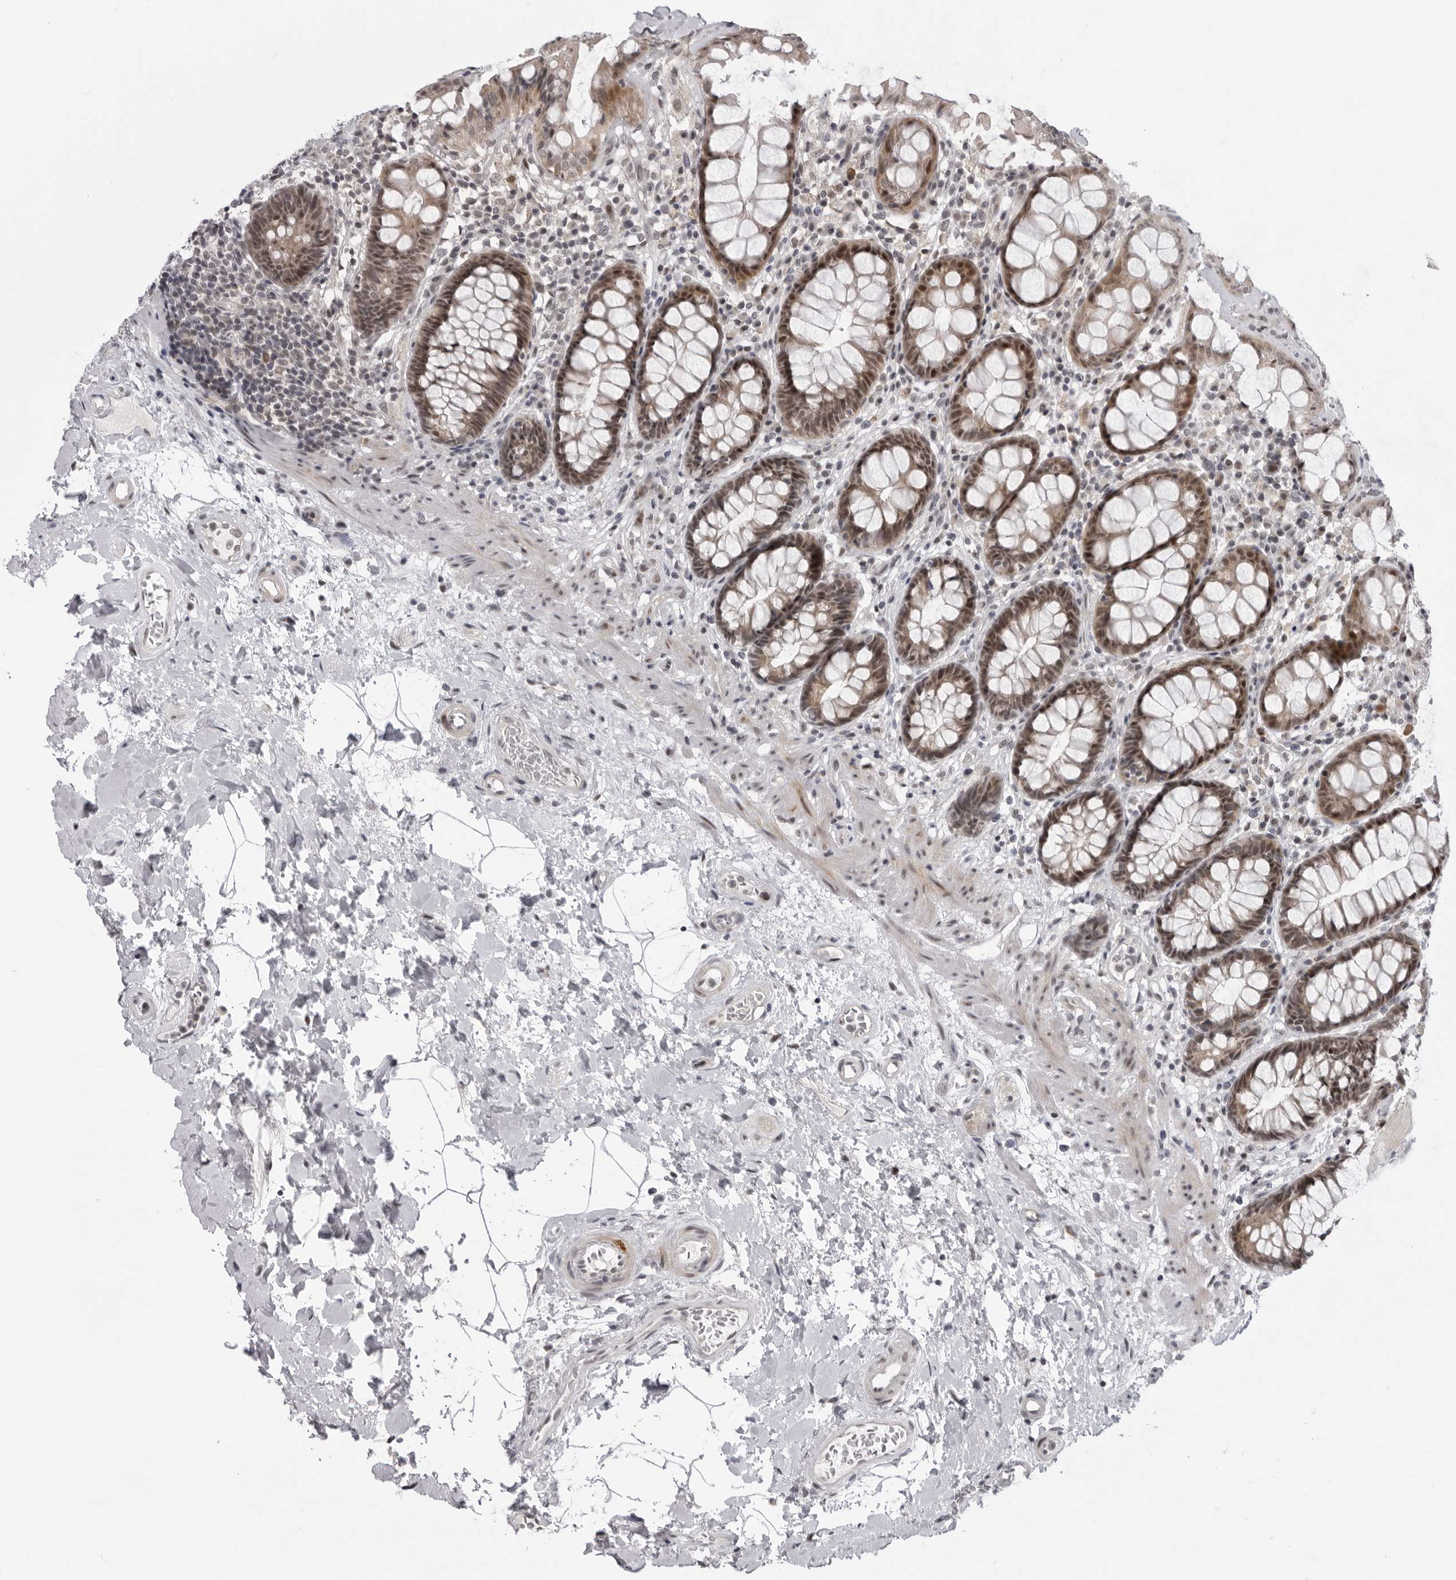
{"staining": {"intensity": "moderate", "quantity": ">75%", "location": "cytoplasmic/membranous,nuclear"}, "tissue": "rectum", "cell_type": "Glandular cells", "image_type": "normal", "snomed": [{"axis": "morphology", "description": "Normal tissue, NOS"}, {"axis": "topography", "description": "Rectum"}], "caption": "Immunohistochemistry (DAB (3,3'-diaminobenzidine)) staining of unremarkable rectum exhibits moderate cytoplasmic/membranous,nuclear protein positivity in about >75% of glandular cells.", "gene": "ALPK2", "patient": {"sex": "male", "age": 64}}